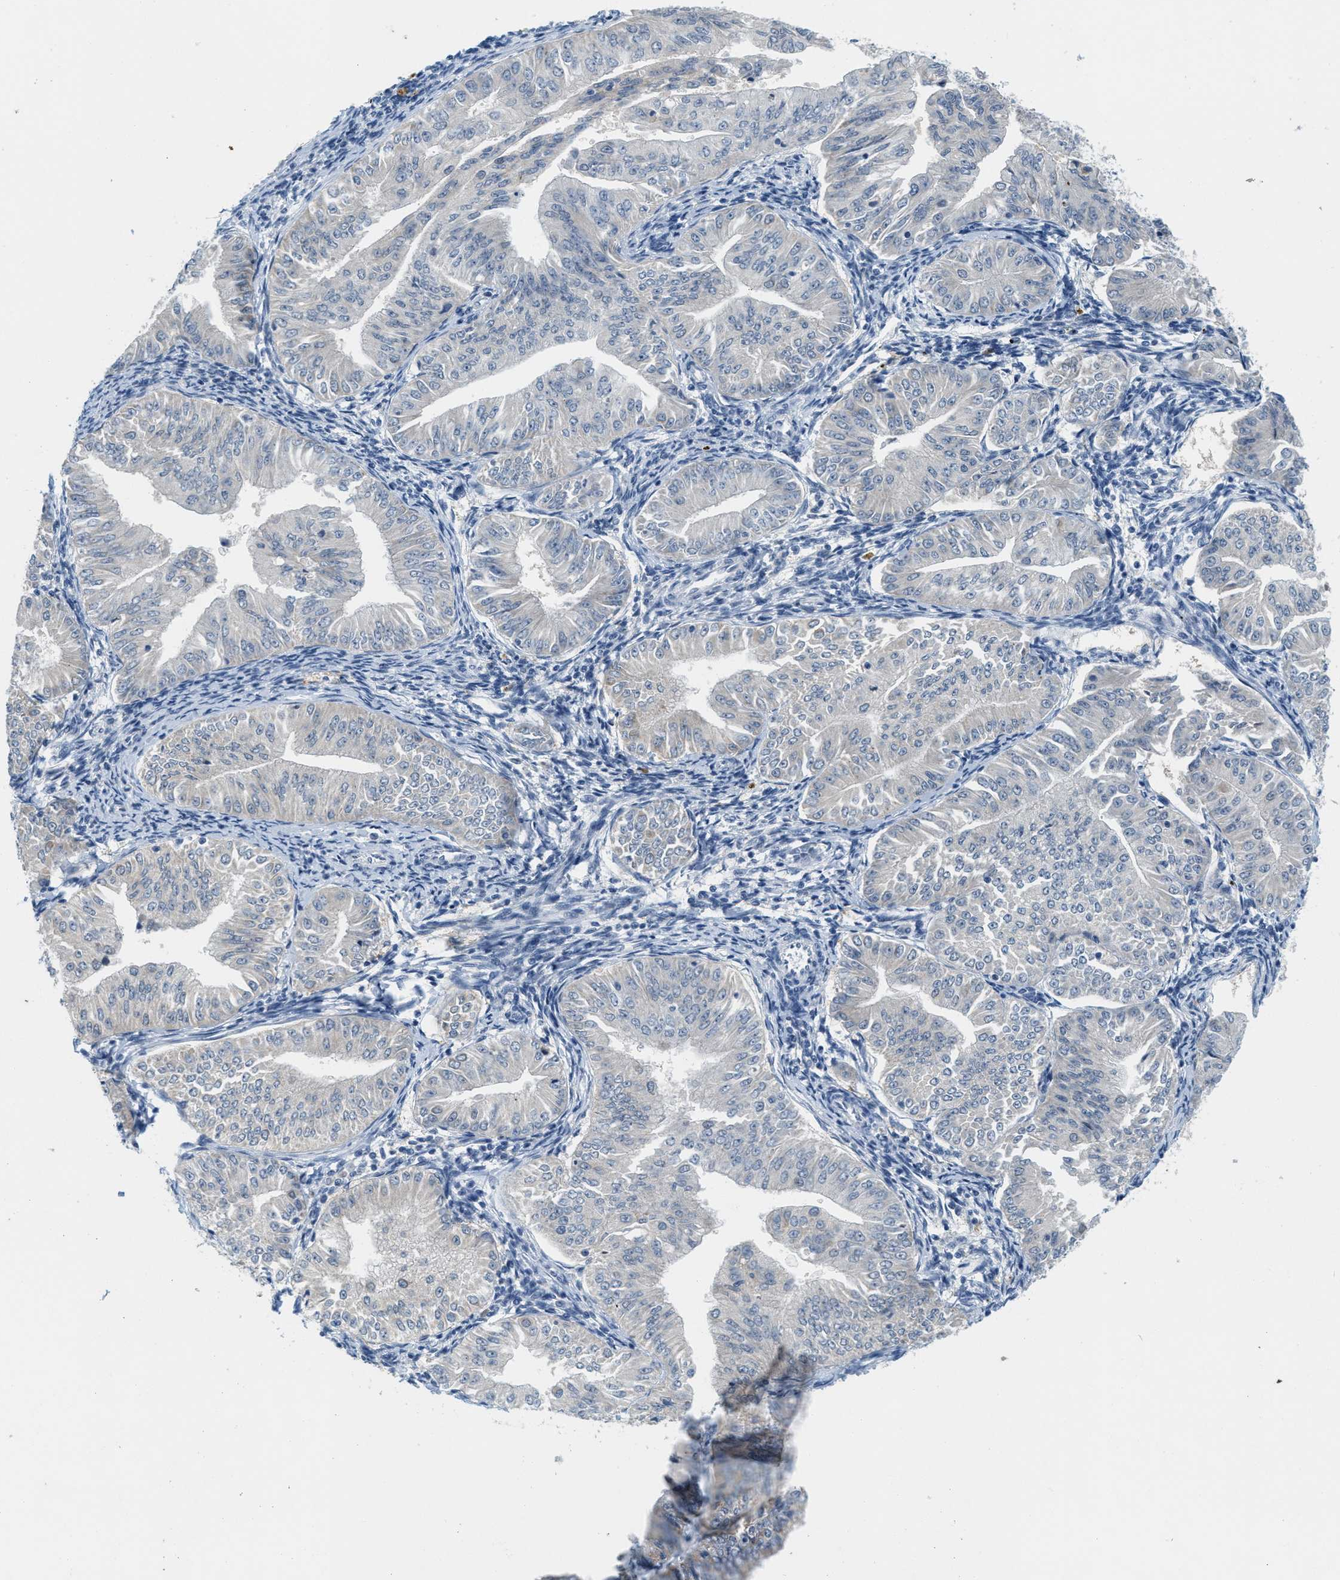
{"staining": {"intensity": "negative", "quantity": "none", "location": "none"}, "tissue": "endometrial cancer", "cell_type": "Tumor cells", "image_type": "cancer", "snomed": [{"axis": "morphology", "description": "Normal tissue, NOS"}, {"axis": "morphology", "description": "Adenocarcinoma, NOS"}, {"axis": "topography", "description": "Endometrium"}], "caption": "Immunohistochemical staining of human endometrial cancer shows no significant positivity in tumor cells.", "gene": "HS3ST2", "patient": {"sex": "female", "age": 53}}